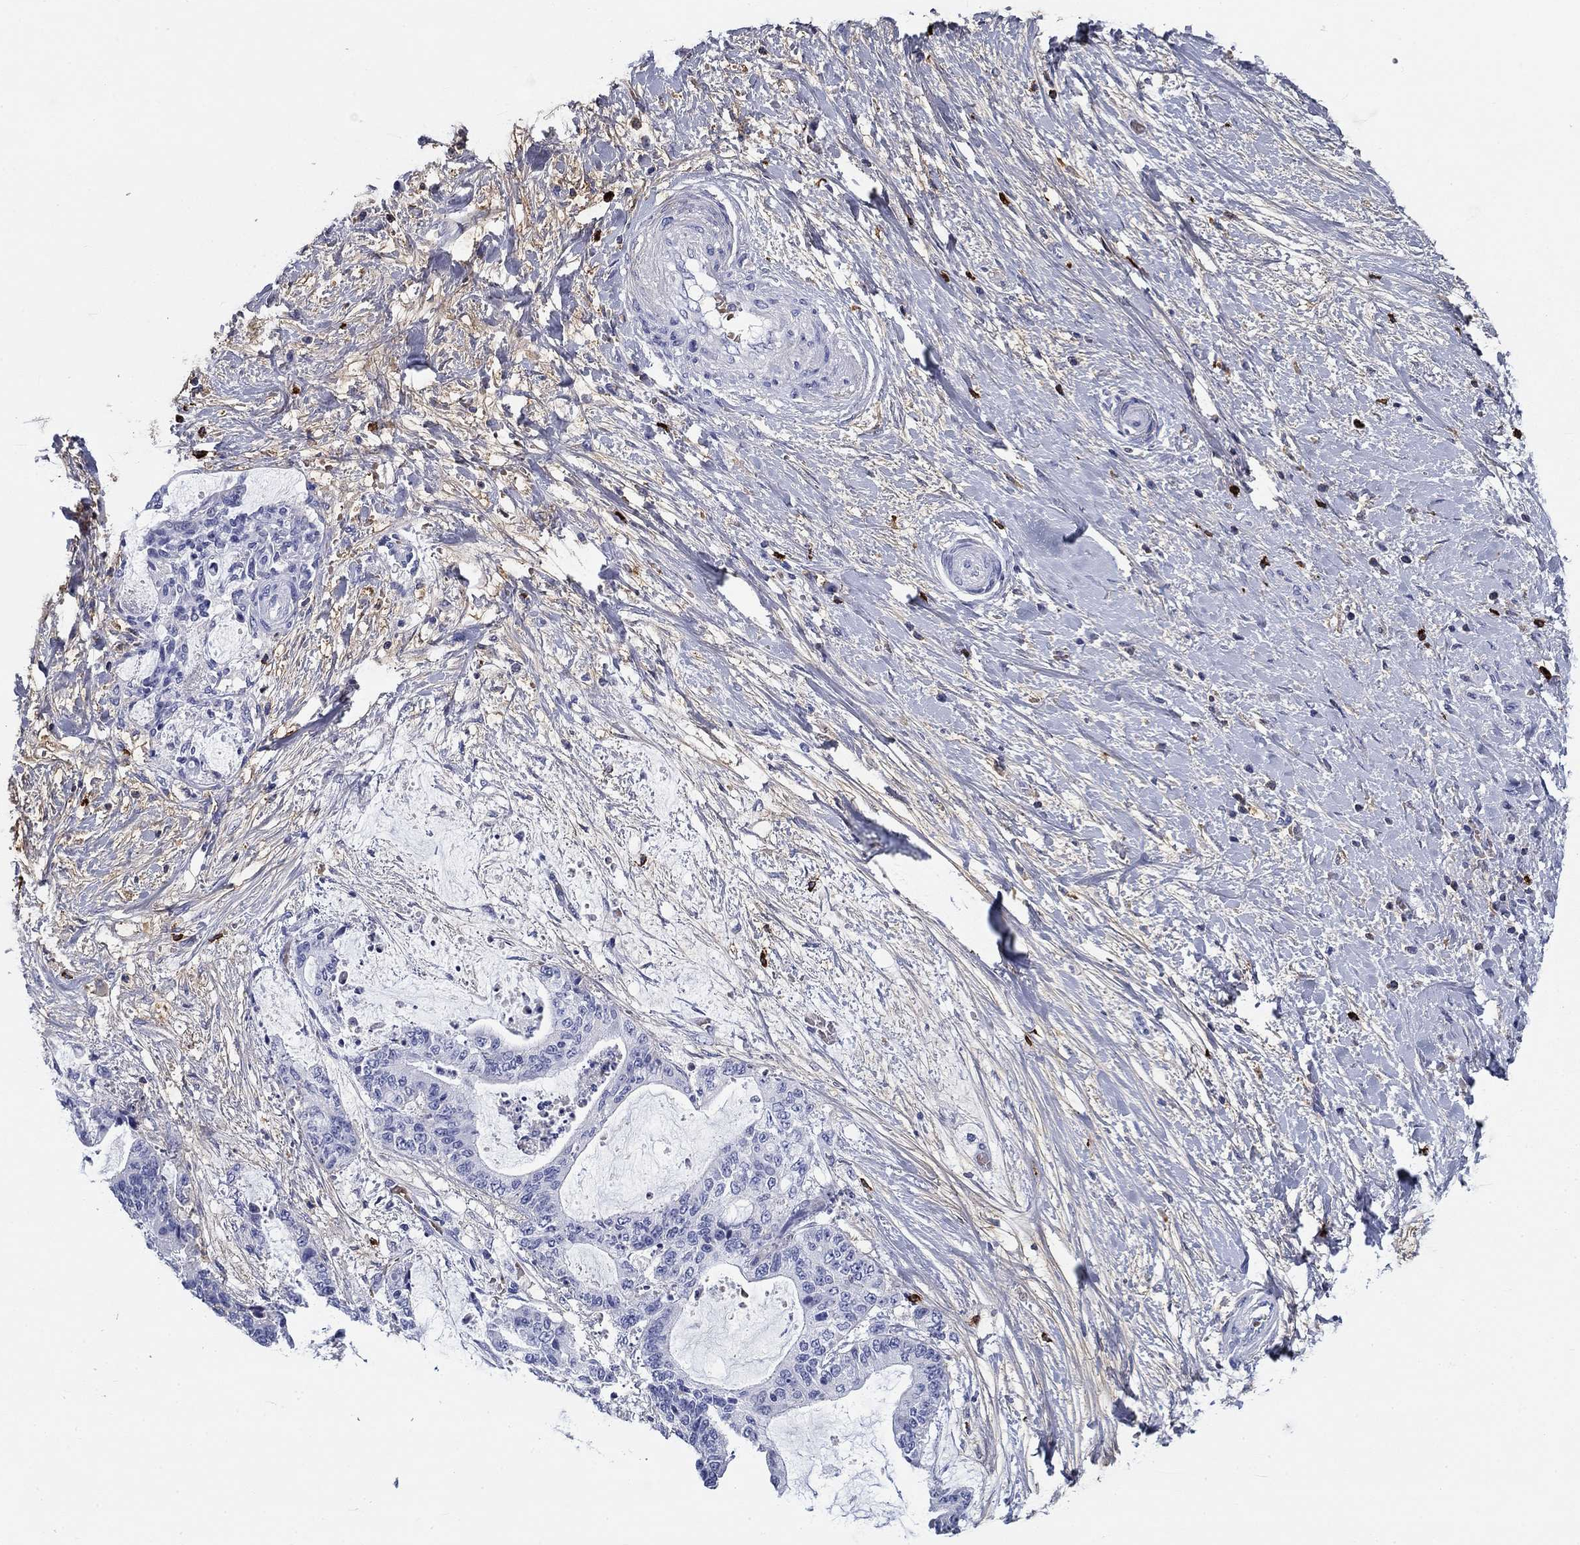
{"staining": {"intensity": "negative", "quantity": "none", "location": "none"}, "tissue": "liver cancer", "cell_type": "Tumor cells", "image_type": "cancer", "snomed": [{"axis": "morphology", "description": "Cholangiocarcinoma"}, {"axis": "topography", "description": "Liver"}], "caption": "This is an IHC histopathology image of human liver cancer (cholangiocarcinoma). There is no expression in tumor cells.", "gene": "CD40LG", "patient": {"sex": "female", "age": 73}}